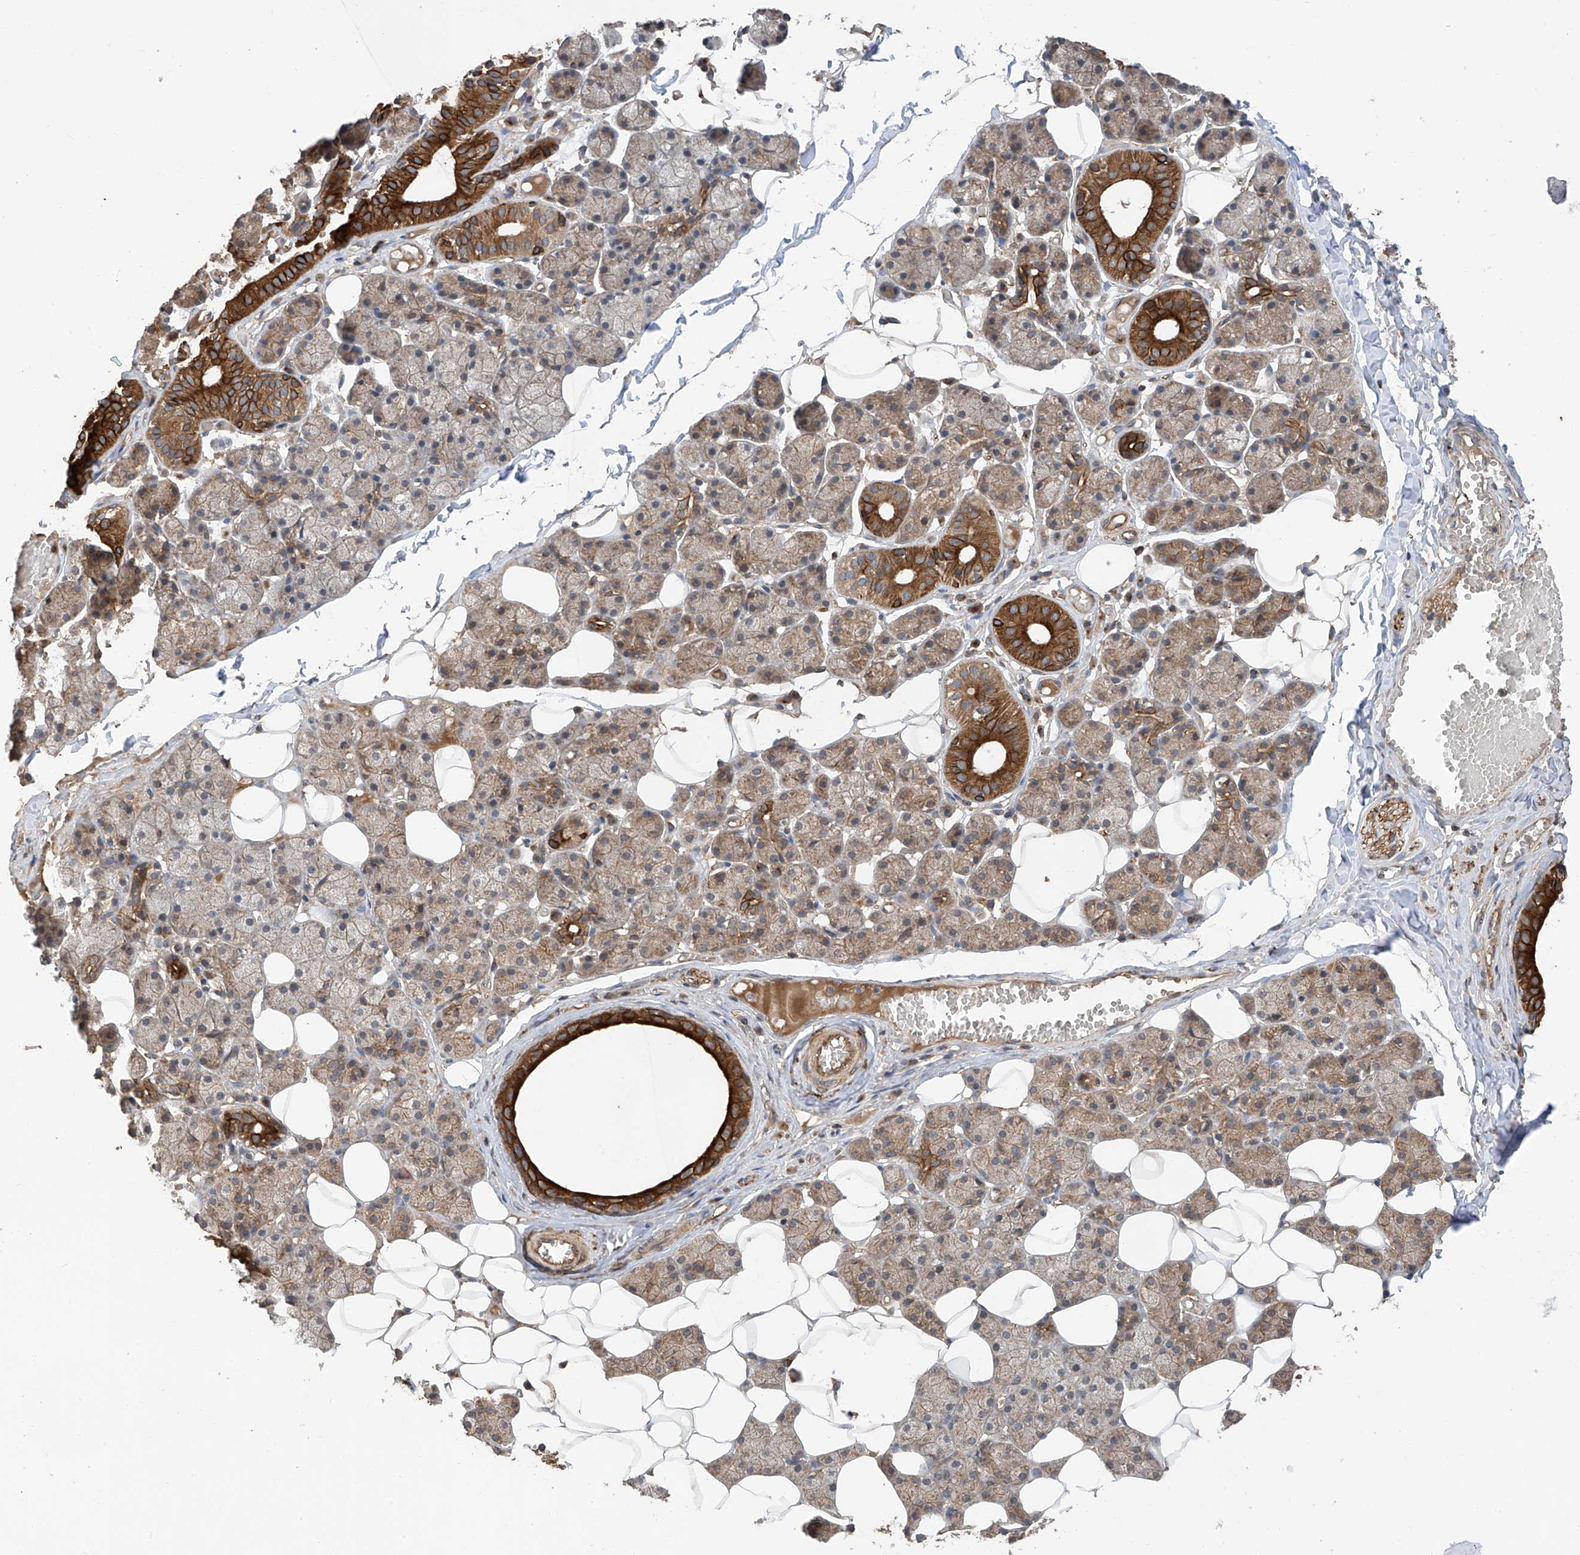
{"staining": {"intensity": "strong", "quantity": "25%-75%", "location": "cytoplasmic/membranous"}, "tissue": "salivary gland", "cell_type": "Glandular cells", "image_type": "normal", "snomed": [{"axis": "morphology", "description": "Normal tissue, NOS"}, {"axis": "topography", "description": "Salivary gland"}], "caption": "The micrograph demonstrates a brown stain indicating the presence of a protein in the cytoplasmic/membranous of glandular cells in salivary gland. The staining was performed using DAB, with brown indicating positive protein expression. Nuclei are stained blue with hematoxylin.", "gene": "RPAIN", "patient": {"sex": "female", "age": 33}}